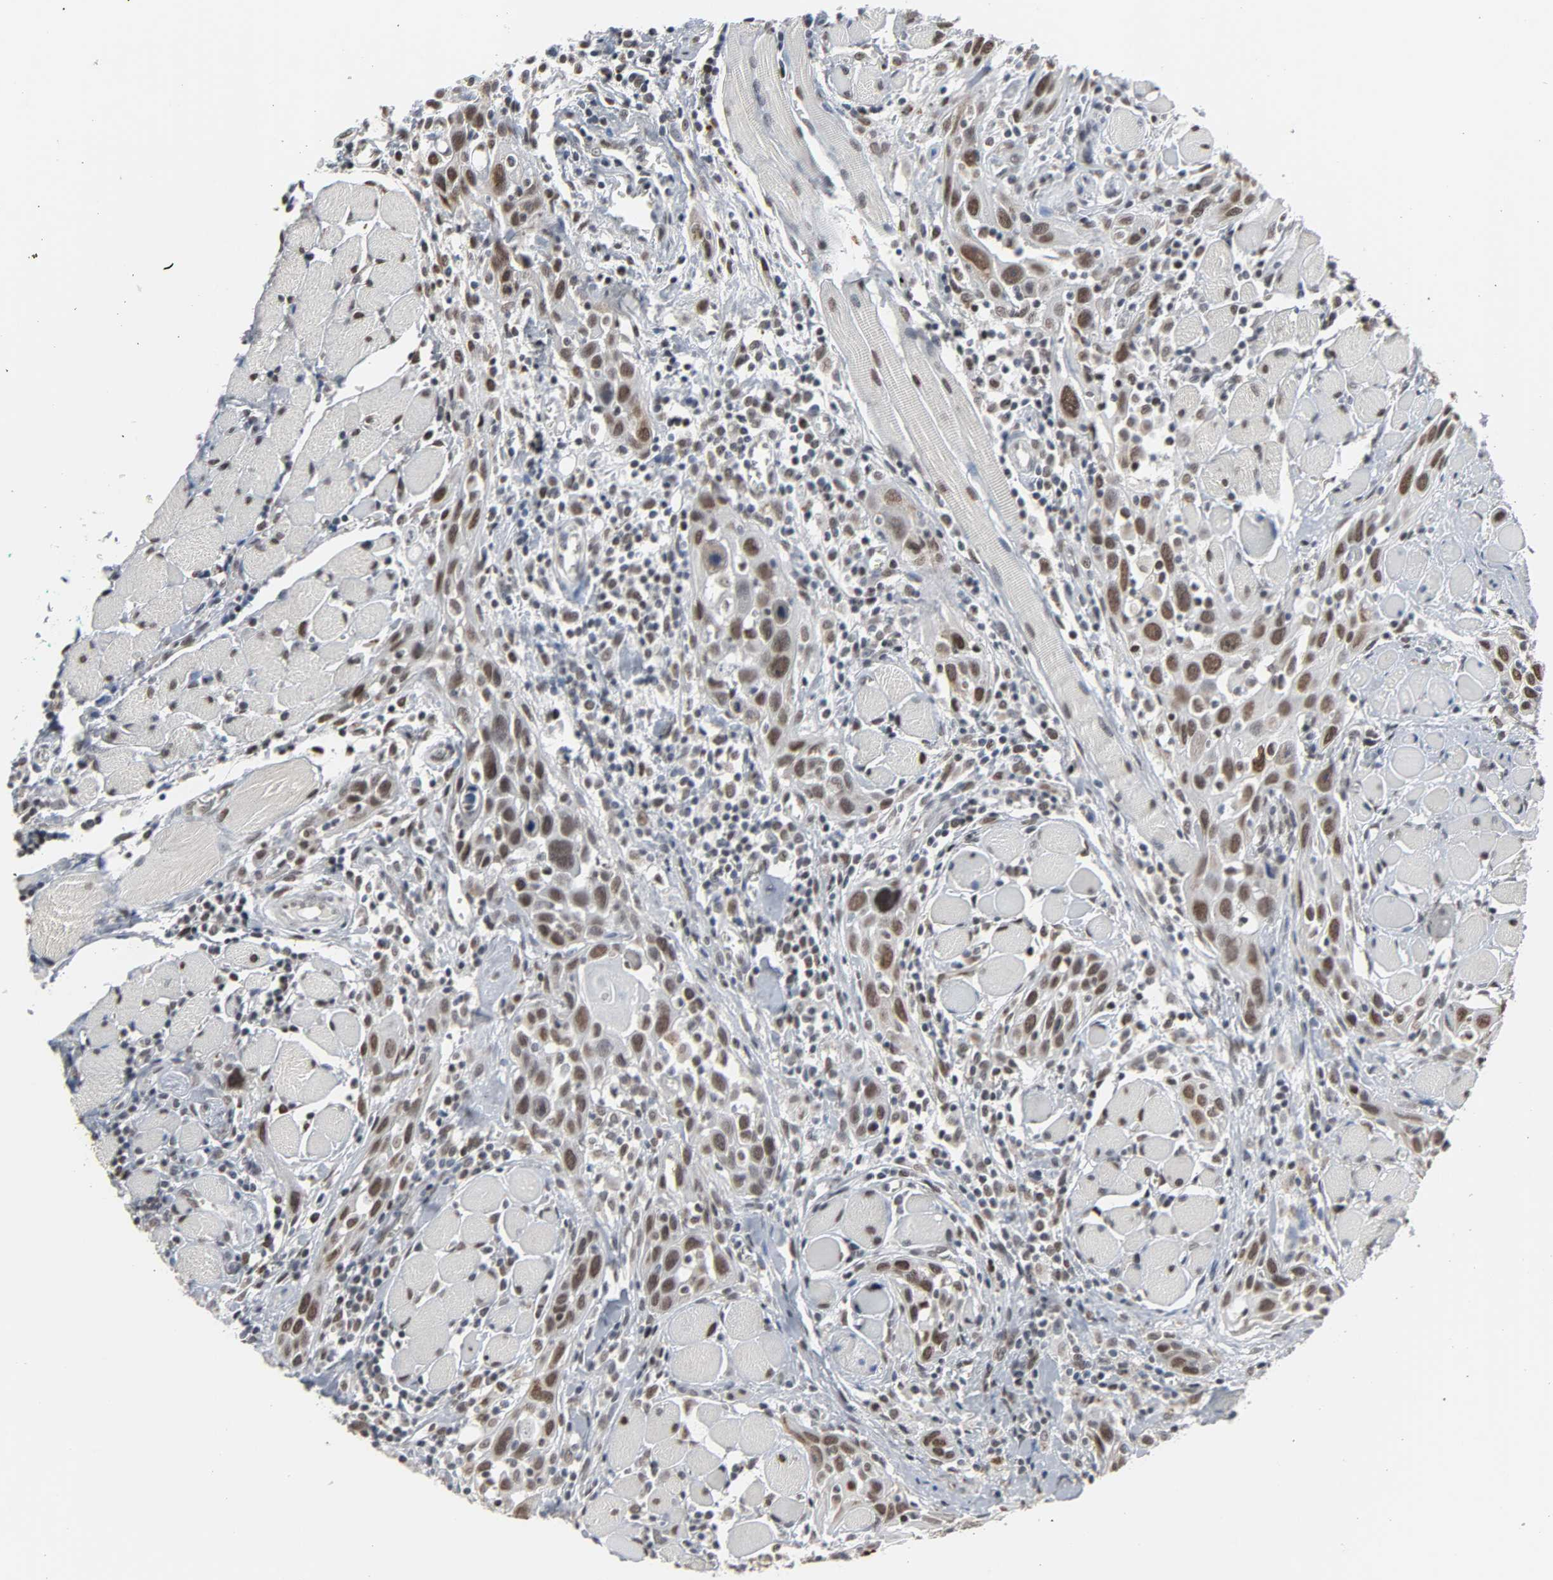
{"staining": {"intensity": "moderate", "quantity": ">75%", "location": "nuclear"}, "tissue": "head and neck cancer", "cell_type": "Tumor cells", "image_type": "cancer", "snomed": [{"axis": "morphology", "description": "Squamous cell carcinoma, NOS"}, {"axis": "topography", "description": "Oral tissue"}, {"axis": "topography", "description": "Head-Neck"}], "caption": "IHC micrograph of neoplastic tissue: human squamous cell carcinoma (head and neck) stained using immunohistochemistry exhibits medium levels of moderate protein expression localized specifically in the nuclear of tumor cells, appearing as a nuclear brown color.", "gene": "DAZAP1", "patient": {"sex": "female", "age": 50}}